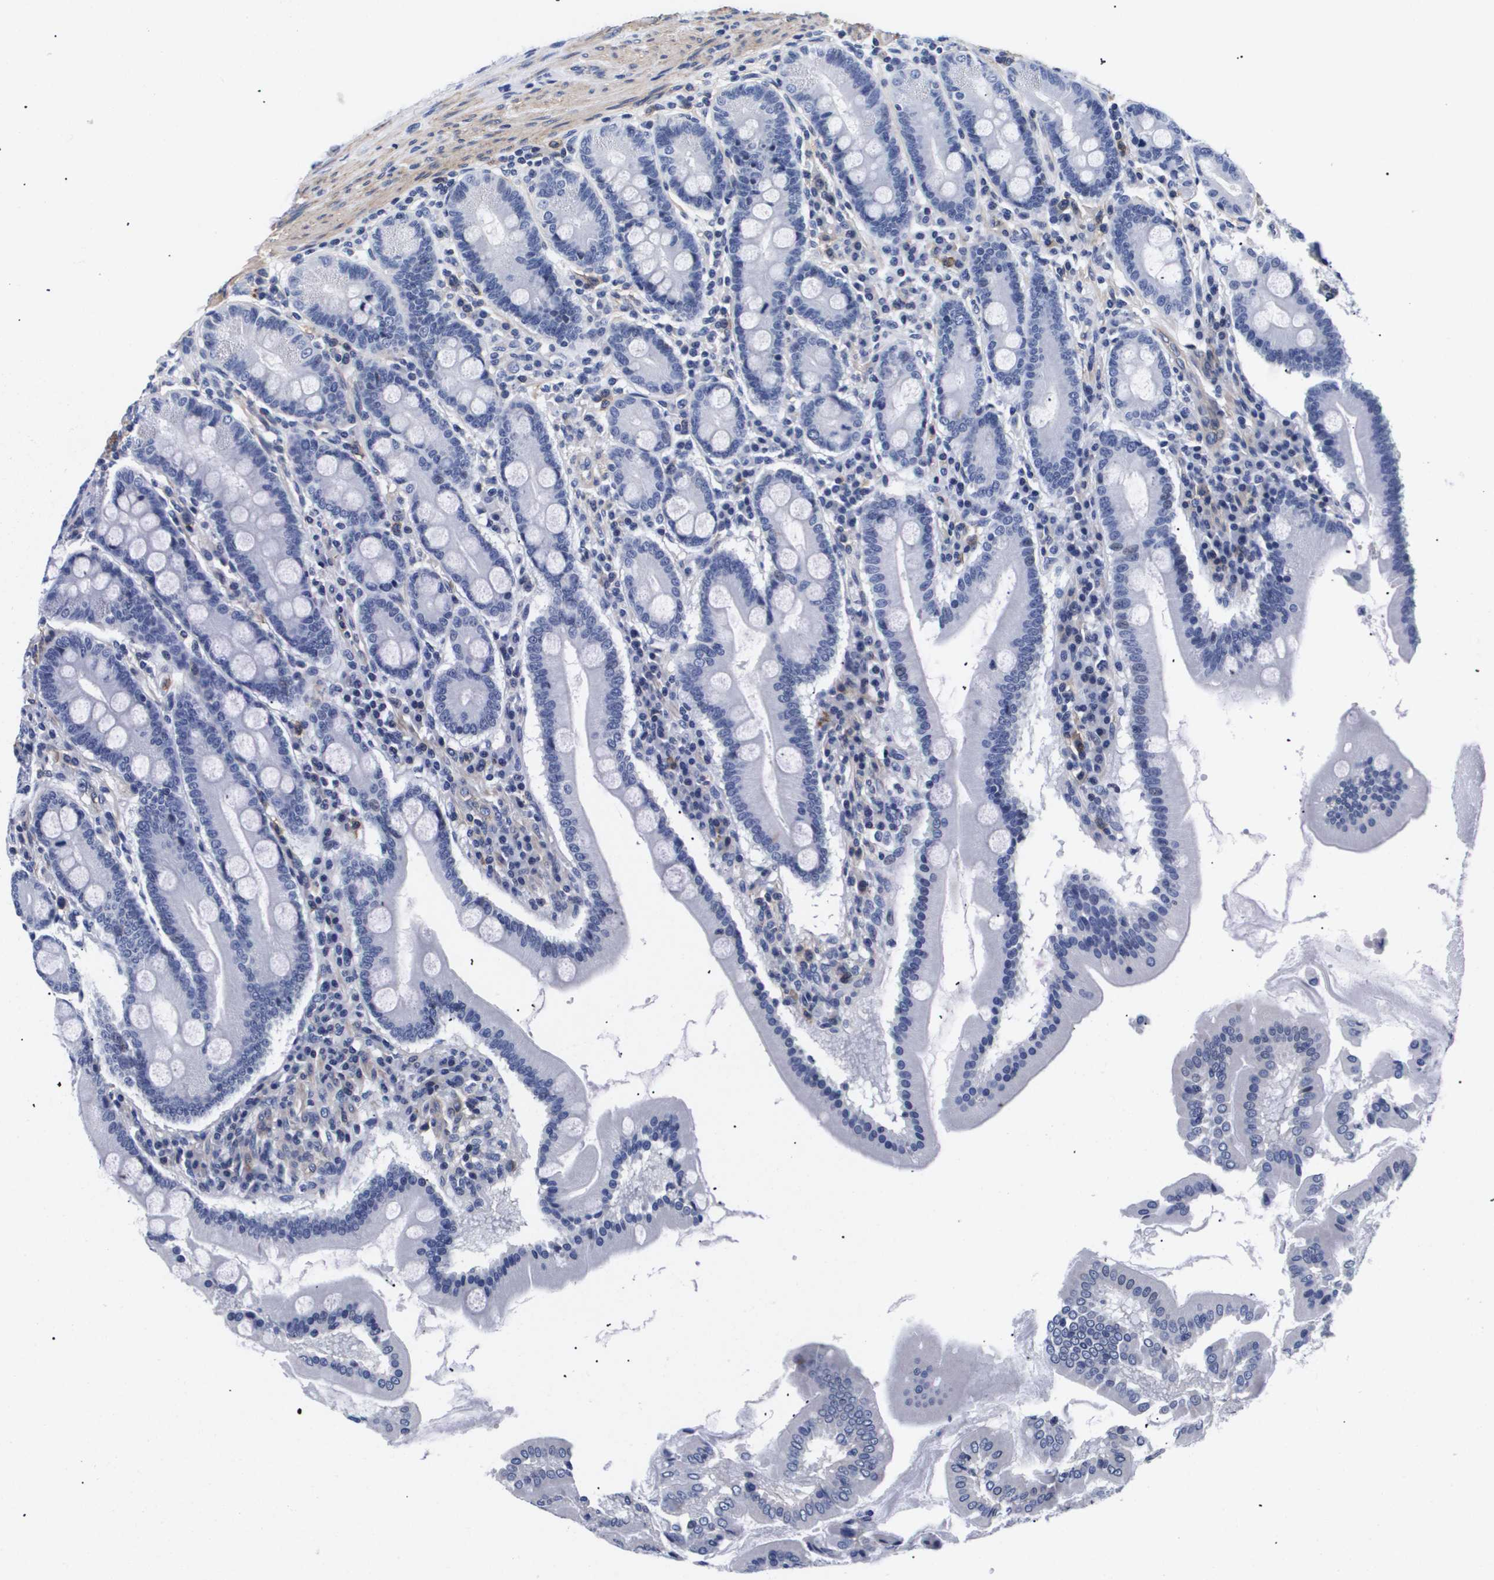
{"staining": {"intensity": "negative", "quantity": "none", "location": "none"}, "tissue": "duodenum", "cell_type": "Glandular cells", "image_type": "normal", "snomed": [{"axis": "morphology", "description": "Normal tissue, NOS"}, {"axis": "topography", "description": "Duodenum"}], "caption": "This is an immunohistochemistry (IHC) micrograph of benign human duodenum. There is no staining in glandular cells.", "gene": "SHD", "patient": {"sex": "male", "age": 50}}